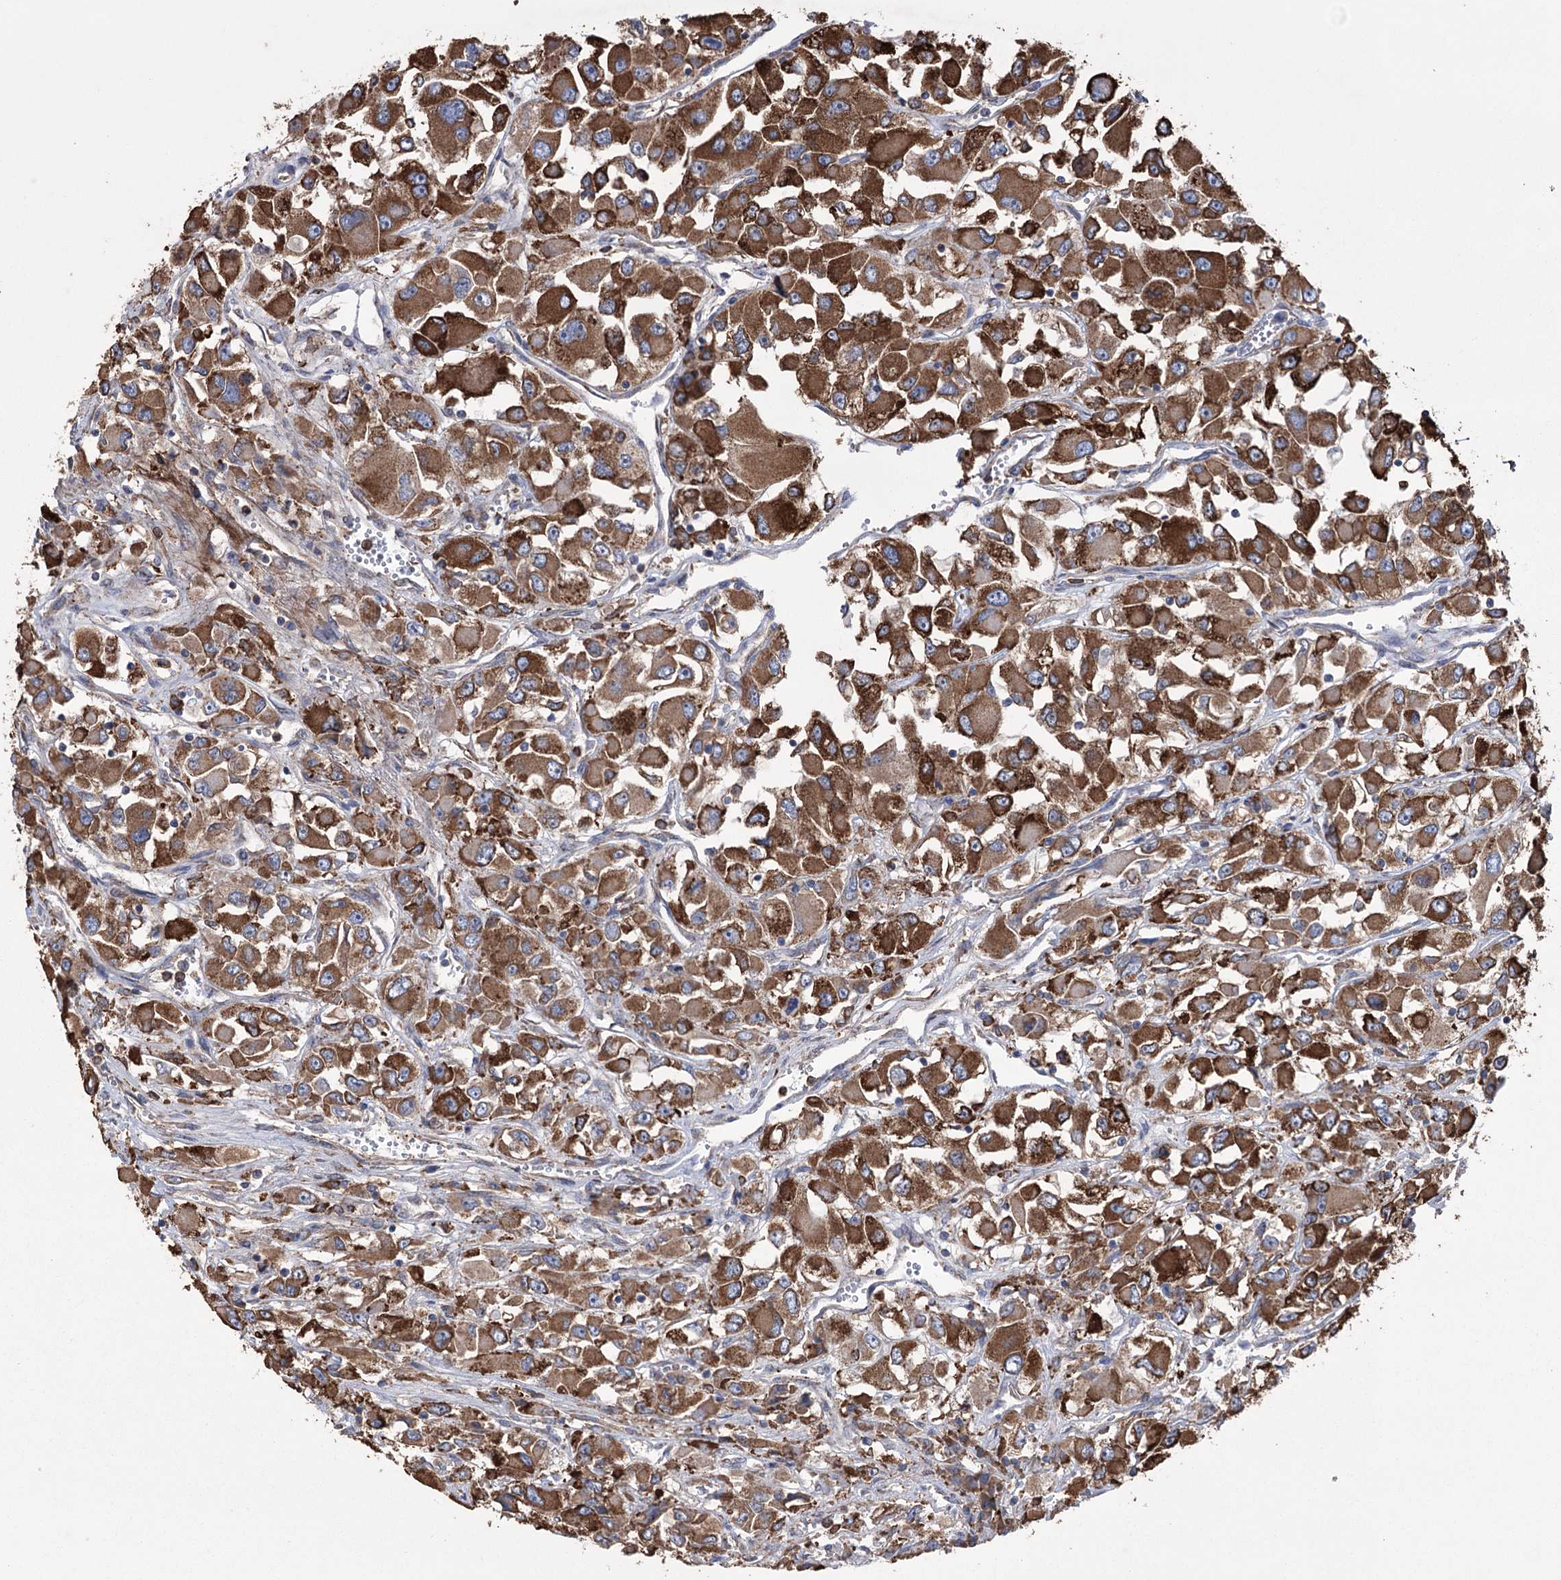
{"staining": {"intensity": "strong", "quantity": ">75%", "location": "cytoplasmic/membranous"}, "tissue": "renal cancer", "cell_type": "Tumor cells", "image_type": "cancer", "snomed": [{"axis": "morphology", "description": "Adenocarcinoma, NOS"}, {"axis": "topography", "description": "Kidney"}], "caption": "Immunohistochemical staining of renal cancer (adenocarcinoma) exhibits strong cytoplasmic/membranous protein staining in about >75% of tumor cells. The protein of interest is stained brown, and the nuclei are stained in blue (DAB (3,3'-diaminobenzidine) IHC with brightfield microscopy, high magnification).", "gene": "TRIM71", "patient": {"sex": "female", "age": 52}}